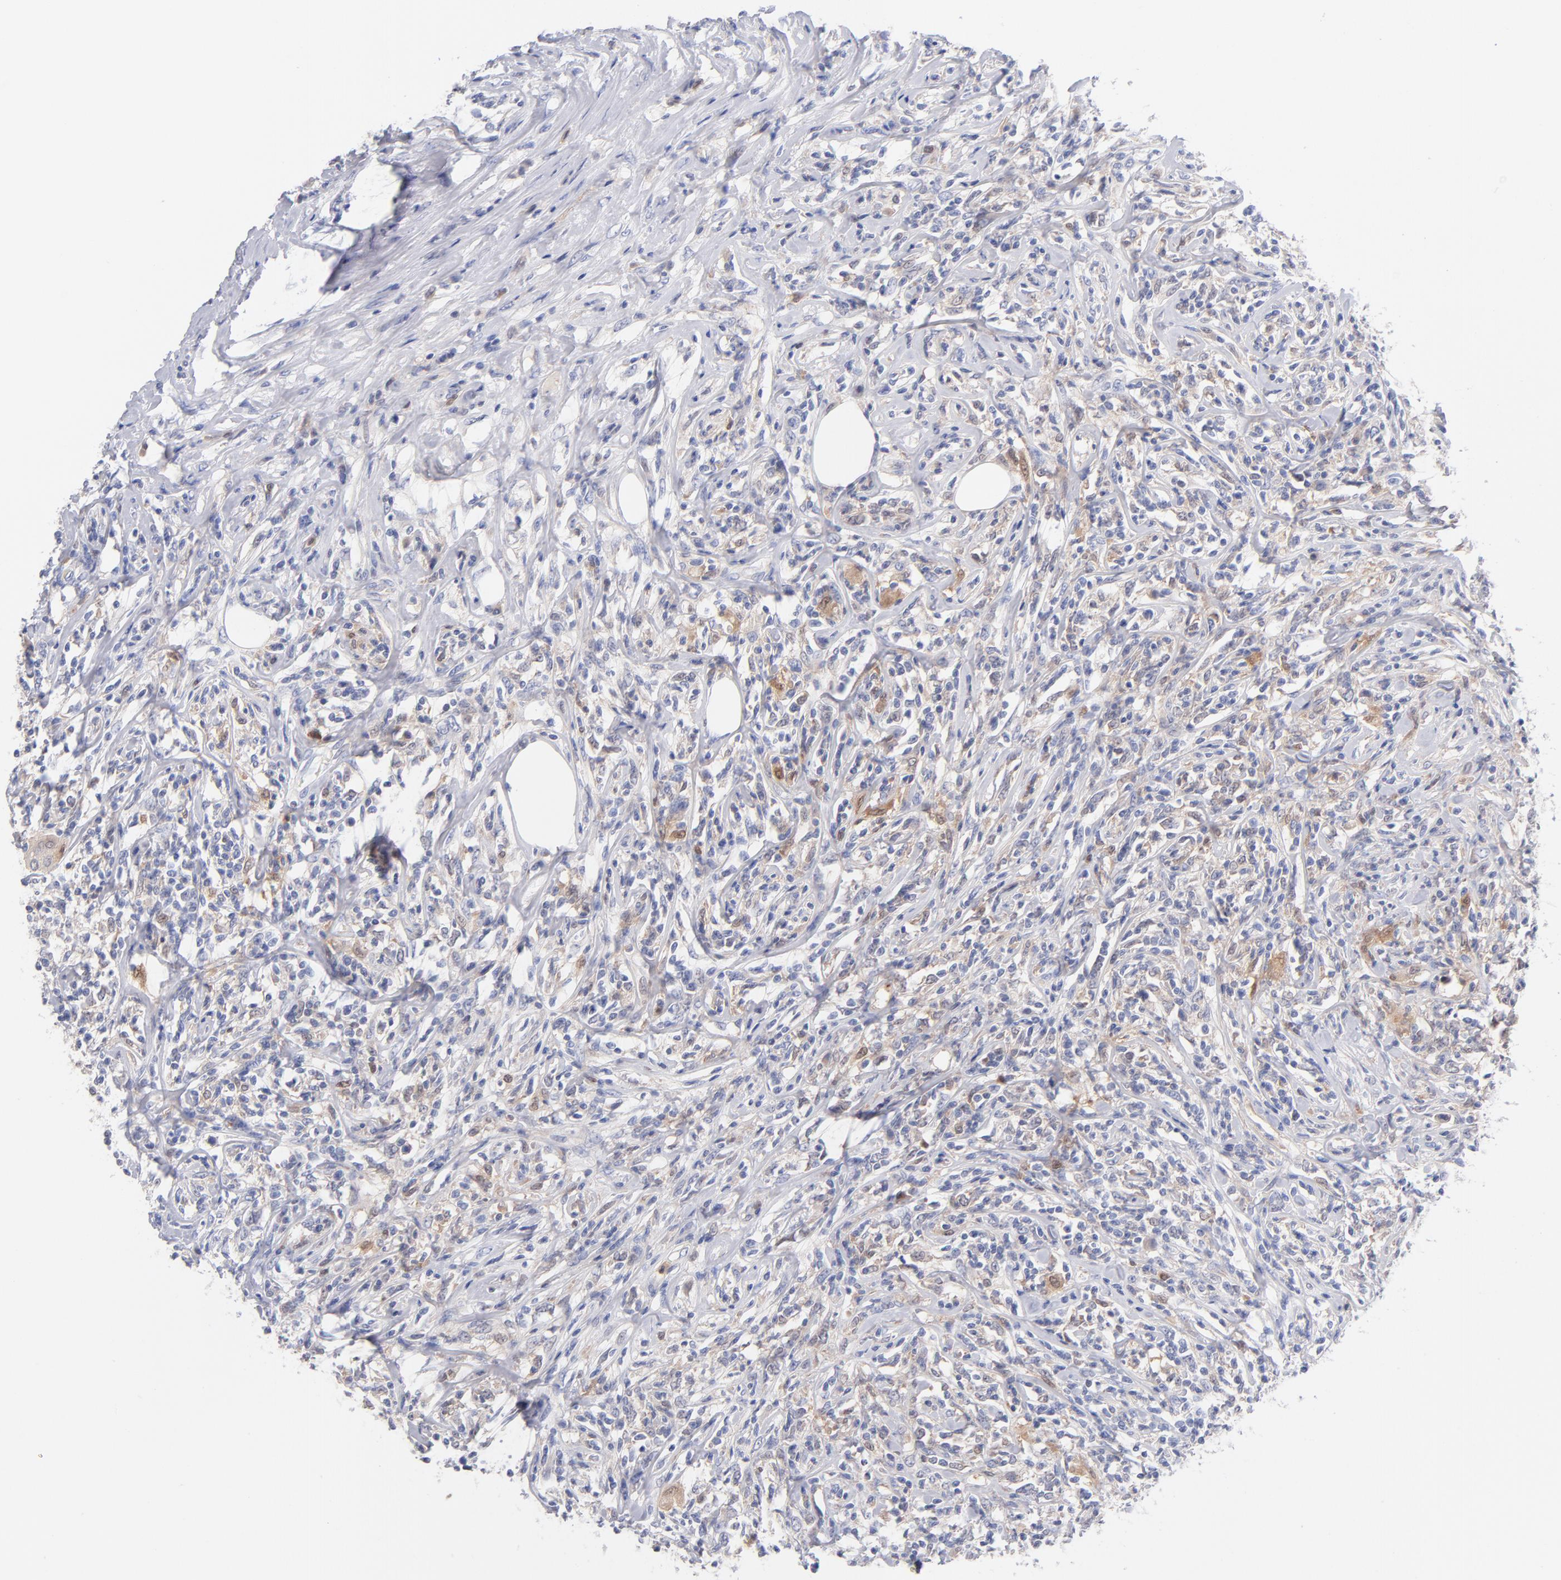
{"staining": {"intensity": "weak", "quantity": "25%-75%", "location": "cytoplasmic/membranous,nuclear"}, "tissue": "lymphoma", "cell_type": "Tumor cells", "image_type": "cancer", "snomed": [{"axis": "morphology", "description": "Malignant lymphoma, non-Hodgkin's type, High grade"}, {"axis": "topography", "description": "Lymph node"}], "caption": "Weak cytoplasmic/membranous and nuclear expression for a protein is identified in about 25%-75% of tumor cells of high-grade malignant lymphoma, non-Hodgkin's type using immunohistochemistry.", "gene": "BID", "patient": {"sex": "female", "age": 84}}